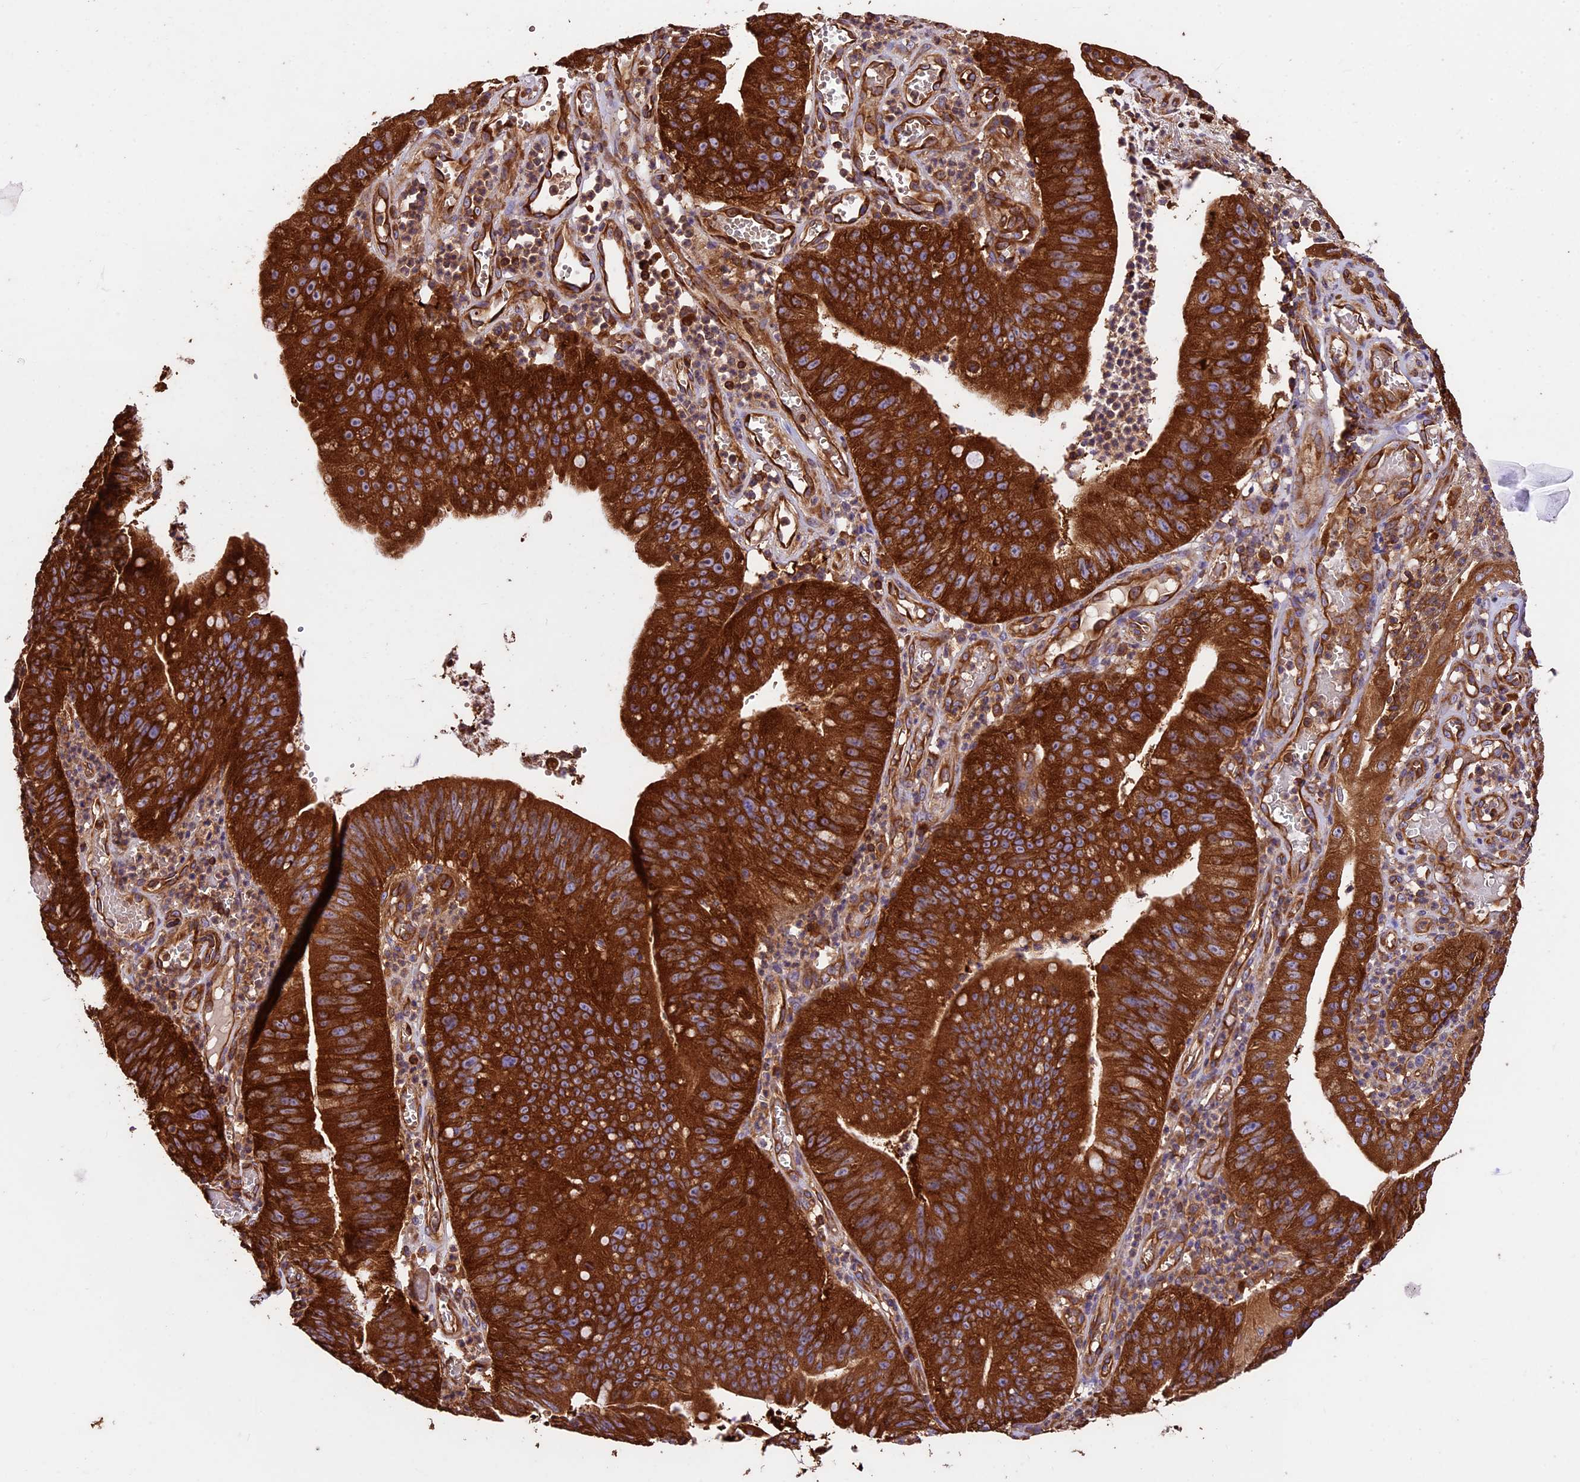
{"staining": {"intensity": "strong", "quantity": ">75%", "location": "cytoplasmic/membranous"}, "tissue": "stomach cancer", "cell_type": "Tumor cells", "image_type": "cancer", "snomed": [{"axis": "morphology", "description": "Adenocarcinoma, NOS"}, {"axis": "topography", "description": "Stomach"}], "caption": "High-magnification brightfield microscopy of stomach adenocarcinoma stained with DAB (3,3'-diaminobenzidine) (brown) and counterstained with hematoxylin (blue). tumor cells exhibit strong cytoplasmic/membranous positivity is seen in about>75% of cells. Using DAB (brown) and hematoxylin (blue) stains, captured at high magnification using brightfield microscopy.", "gene": "KARS1", "patient": {"sex": "male", "age": 59}}